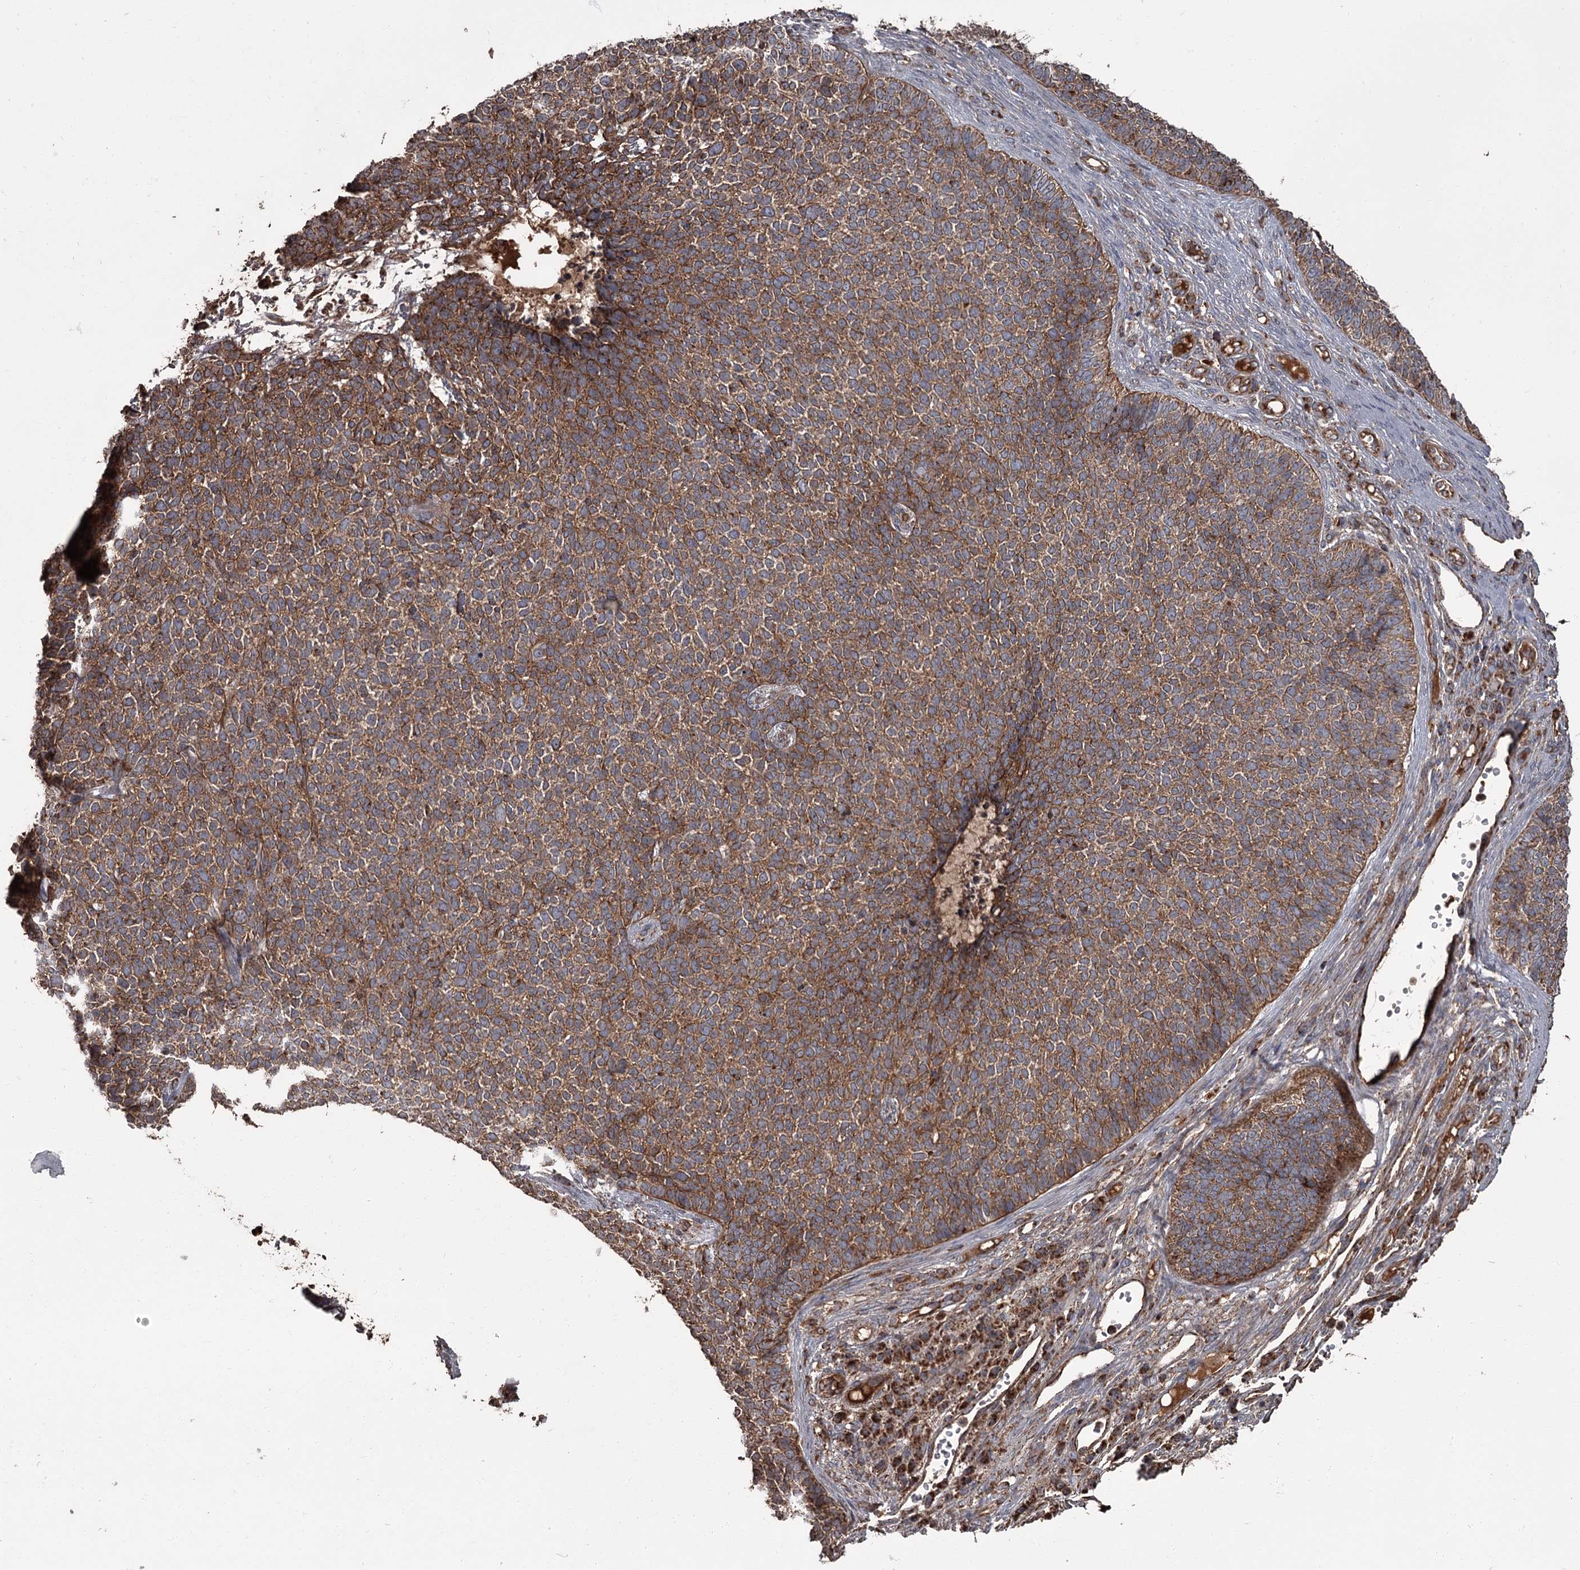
{"staining": {"intensity": "moderate", "quantity": ">75%", "location": "cytoplasmic/membranous"}, "tissue": "skin cancer", "cell_type": "Tumor cells", "image_type": "cancer", "snomed": [{"axis": "morphology", "description": "Basal cell carcinoma"}, {"axis": "topography", "description": "Skin"}], "caption": "A micrograph of skin cancer stained for a protein reveals moderate cytoplasmic/membranous brown staining in tumor cells.", "gene": "THAP9", "patient": {"sex": "female", "age": 84}}